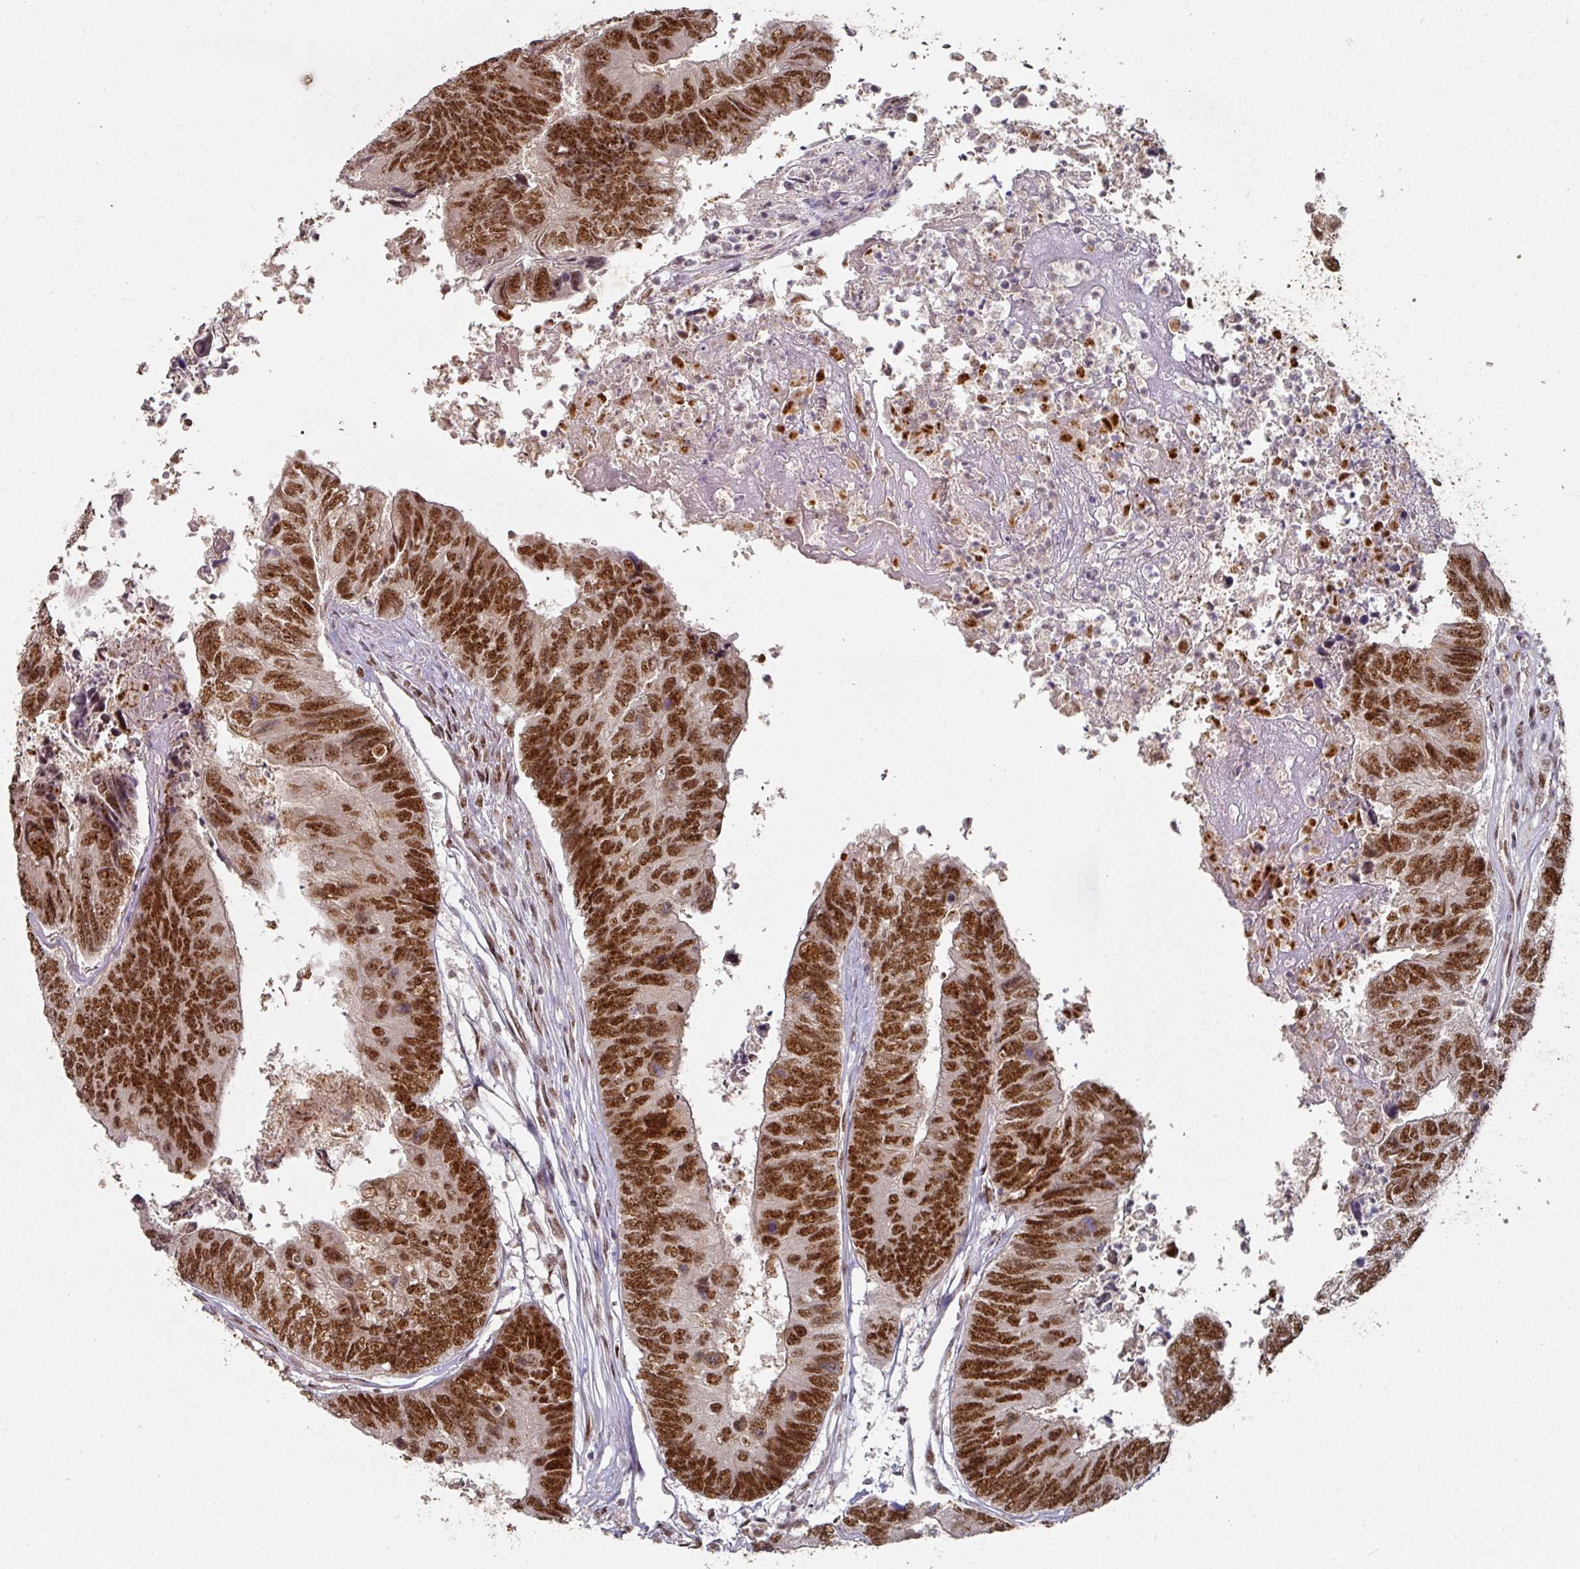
{"staining": {"intensity": "strong", "quantity": ">75%", "location": "nuclear"}, "tissue": "colorectal cancer", "cell_type": "Tumor cells", "image_type": "cancer", "snomed": [{"axis": "morphology", "description": "Adenocarcinoma, NOS"}, {"axis": "topography", "description": "Colon"}], "caption": "Human colorectal cancer (adenocarcinoma) stained with a brown dye reveals strong nuclear positive expression in about >75% of tumor cells.", "gene": "MEPCE", "patient": {"sex": "female", "age": 67}}